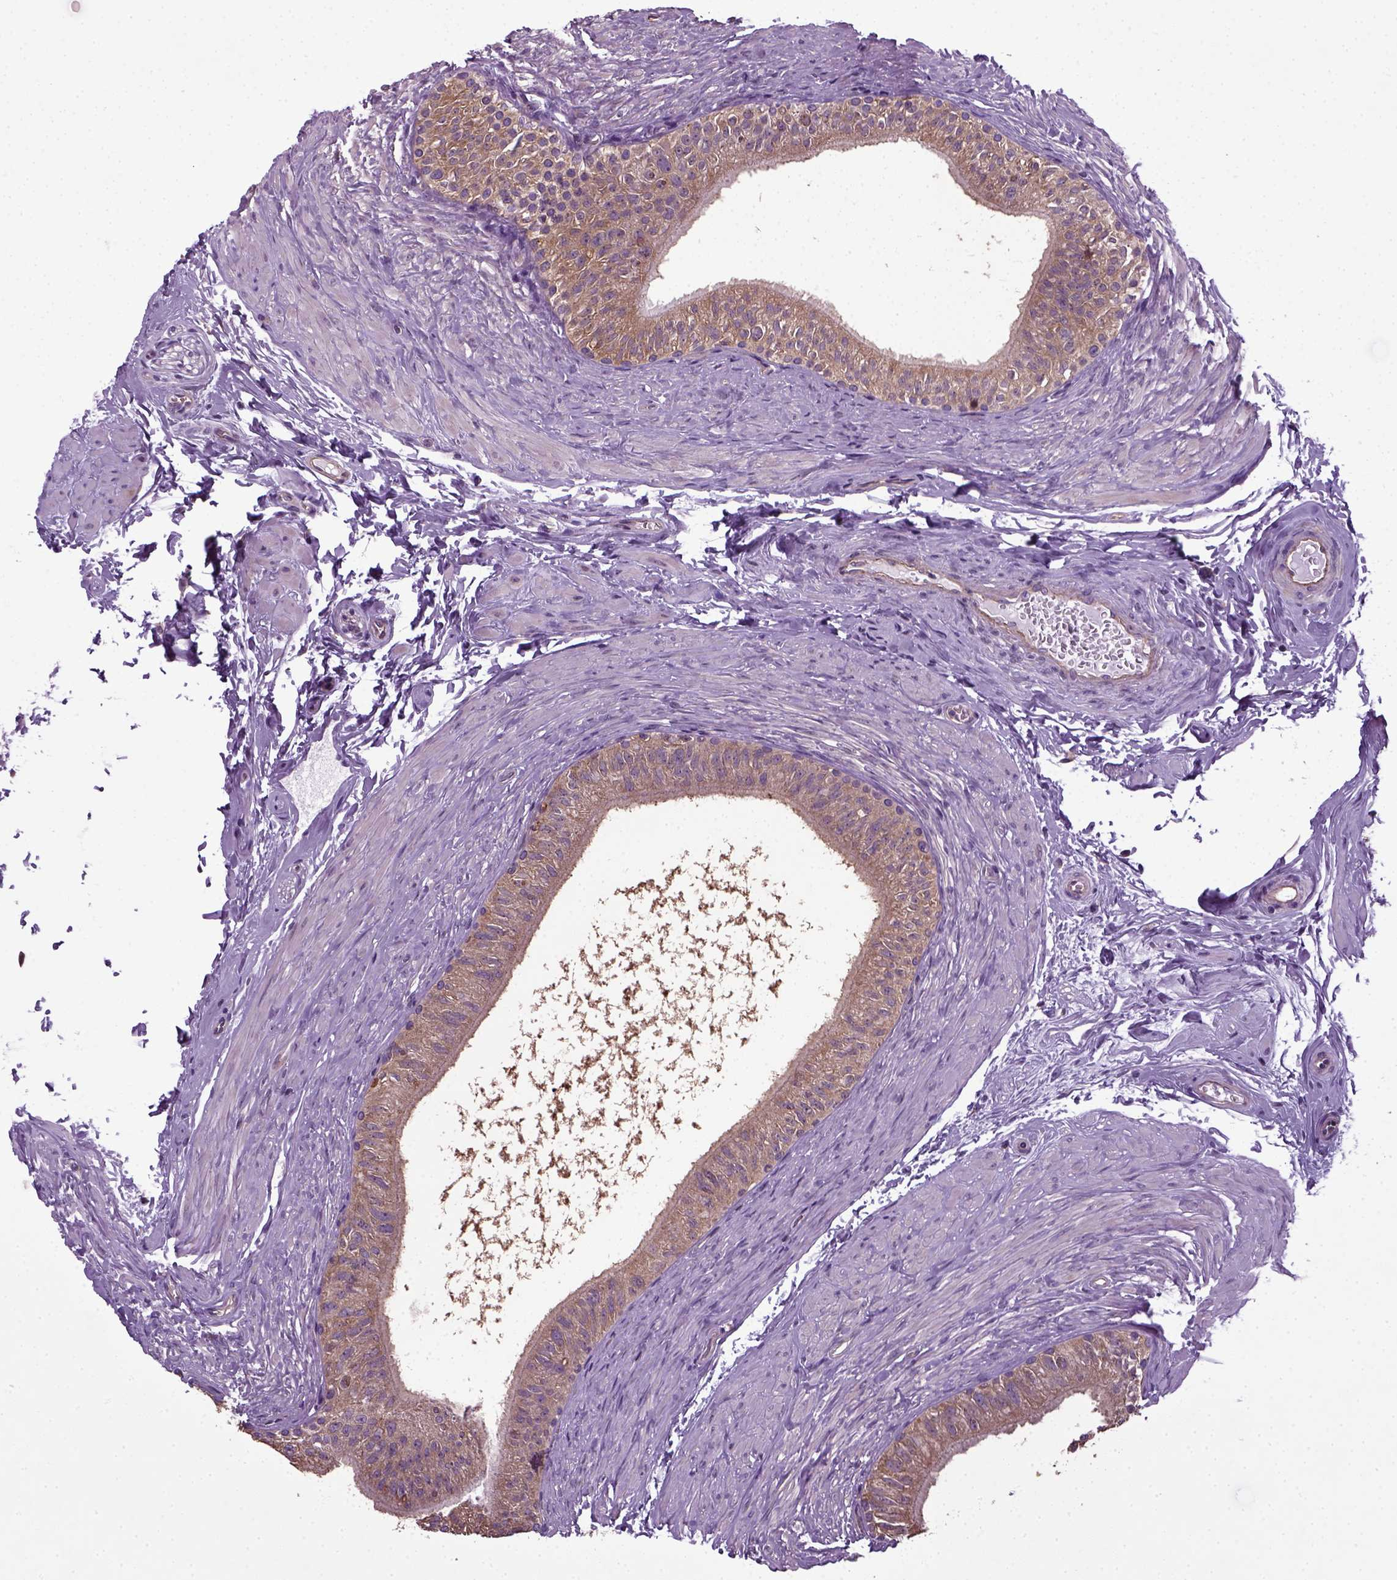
{"staining": {"intensity": "weak", "quantity": ">75%", "location": "cytoplasmic/membranous"}, "tissue": "epididymis", "cell_type": "Glandular cells", "image_type": "normal", "snomed": [{"axis": "morphology", "description": "Normal tissue, NOS"}, {"axis": "topography", "description": "Epididymis"}], "caption": "Immunohistochemistry (IHC) micrograph of unremarkable human epididymis stained for a protein (brown), which shows low levels of weak cytoplasmic/membranous positivity in about >75% of glandular cells.", "gene": "TPRG1", "patient": {"sex": "male", "age": 36}}